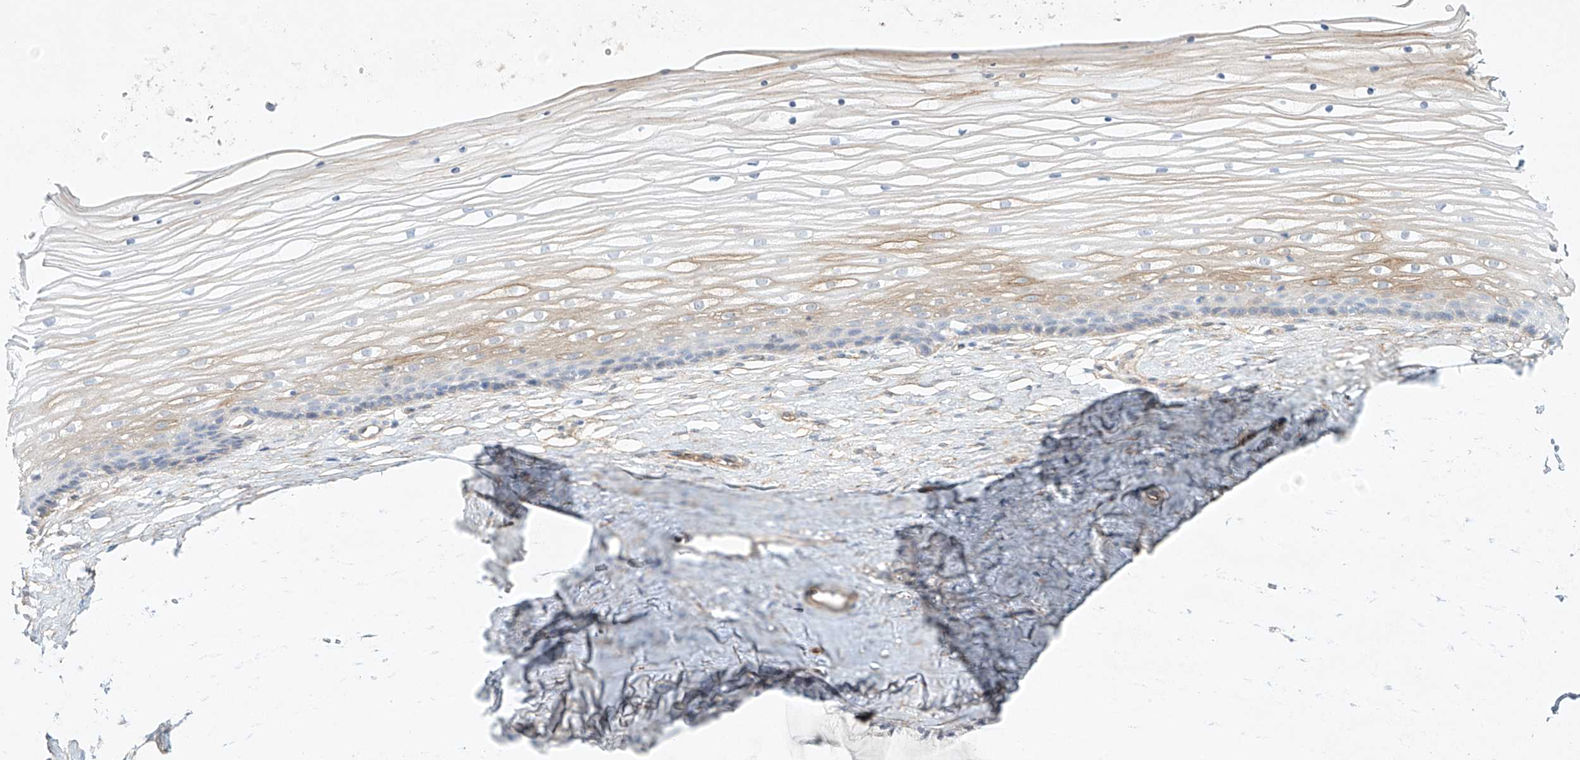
{"staining": {"intensity": "moderate", "quantity": "<25%", "location": "cytoplasmic/membranous"}, "tissue": "vagina", "cell_type": "Squamous epithelial cells", "image_type": "normal", "snomed": [{"axis": "morphology", "description": "Normal tissue, NOS"}, {"axis": "topography", "description": "Vagina"}, {"axis": "topography", "description": "Cervix"}], "caption": "A brown stain labels moderate cytoplasmic/membranous expression of a protein in squamous epithelial cells of normal vagina. The staining is performed using DAB (3,3'-diaminobenzidine) brown chromogen to label protein expression. The nuclei are counter-stained blue using hematoxylin.", "gene": "REEP2", "patient": {"sex": "female", "age": 40}}